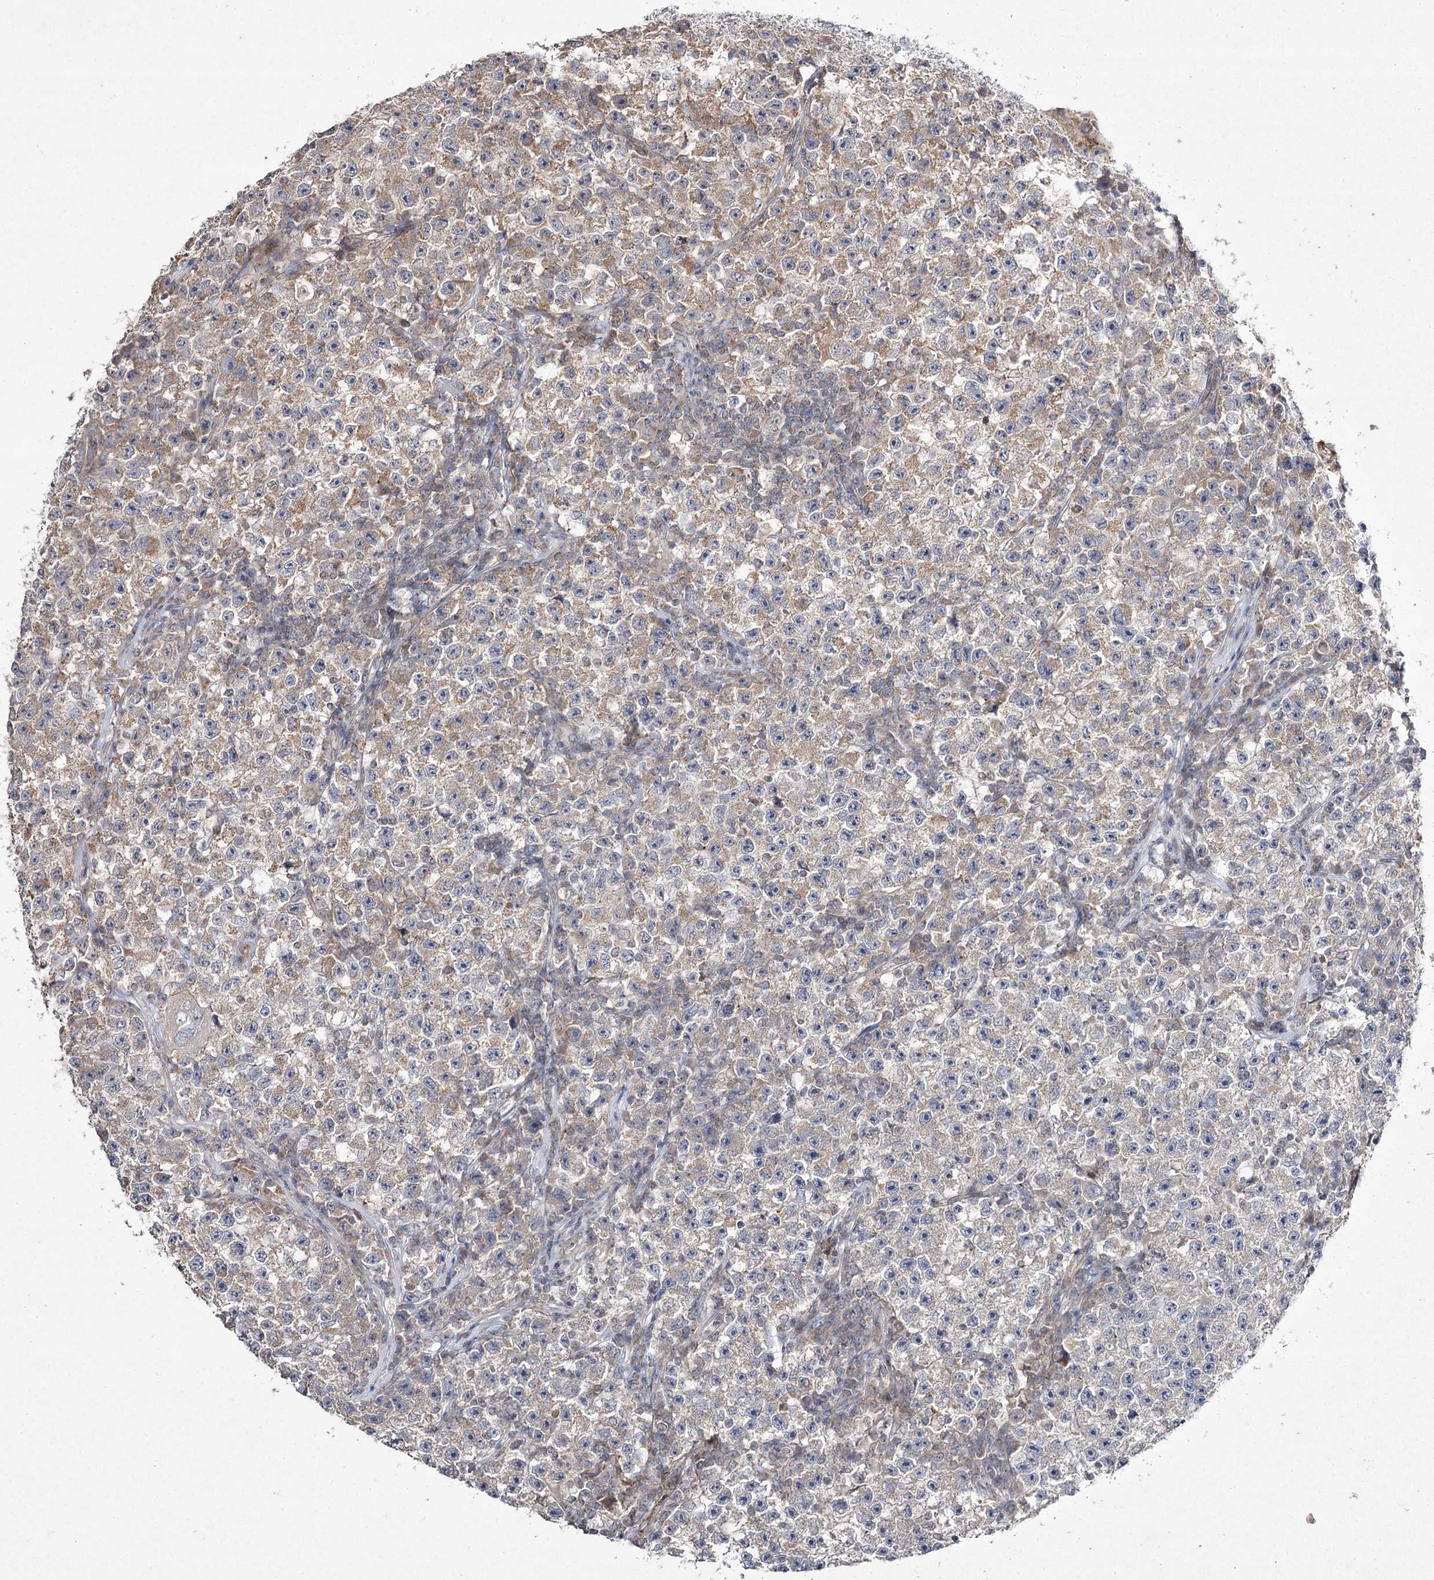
{"staining": {"intensity": "weak", "quantity": "25%-75%", "location": "cytoplasmic/membranous"}, "tissue": "testis cancer", "cell_type": "Tumor cells", "image_type": "cancer", "snomed": [{"axis": "morphology", "description": "Seminoma, NOS"}, {"axis": "topography", "description": "Testis"}], "caption": "Brown immunohistochemical staining in seminoma (testis) reveals weak cytoplasmic/membranous positivity in approximately 25%-75% of tumor cells.", "gene": "FANCL", "patient": {"sex": "male", "age": 22}}